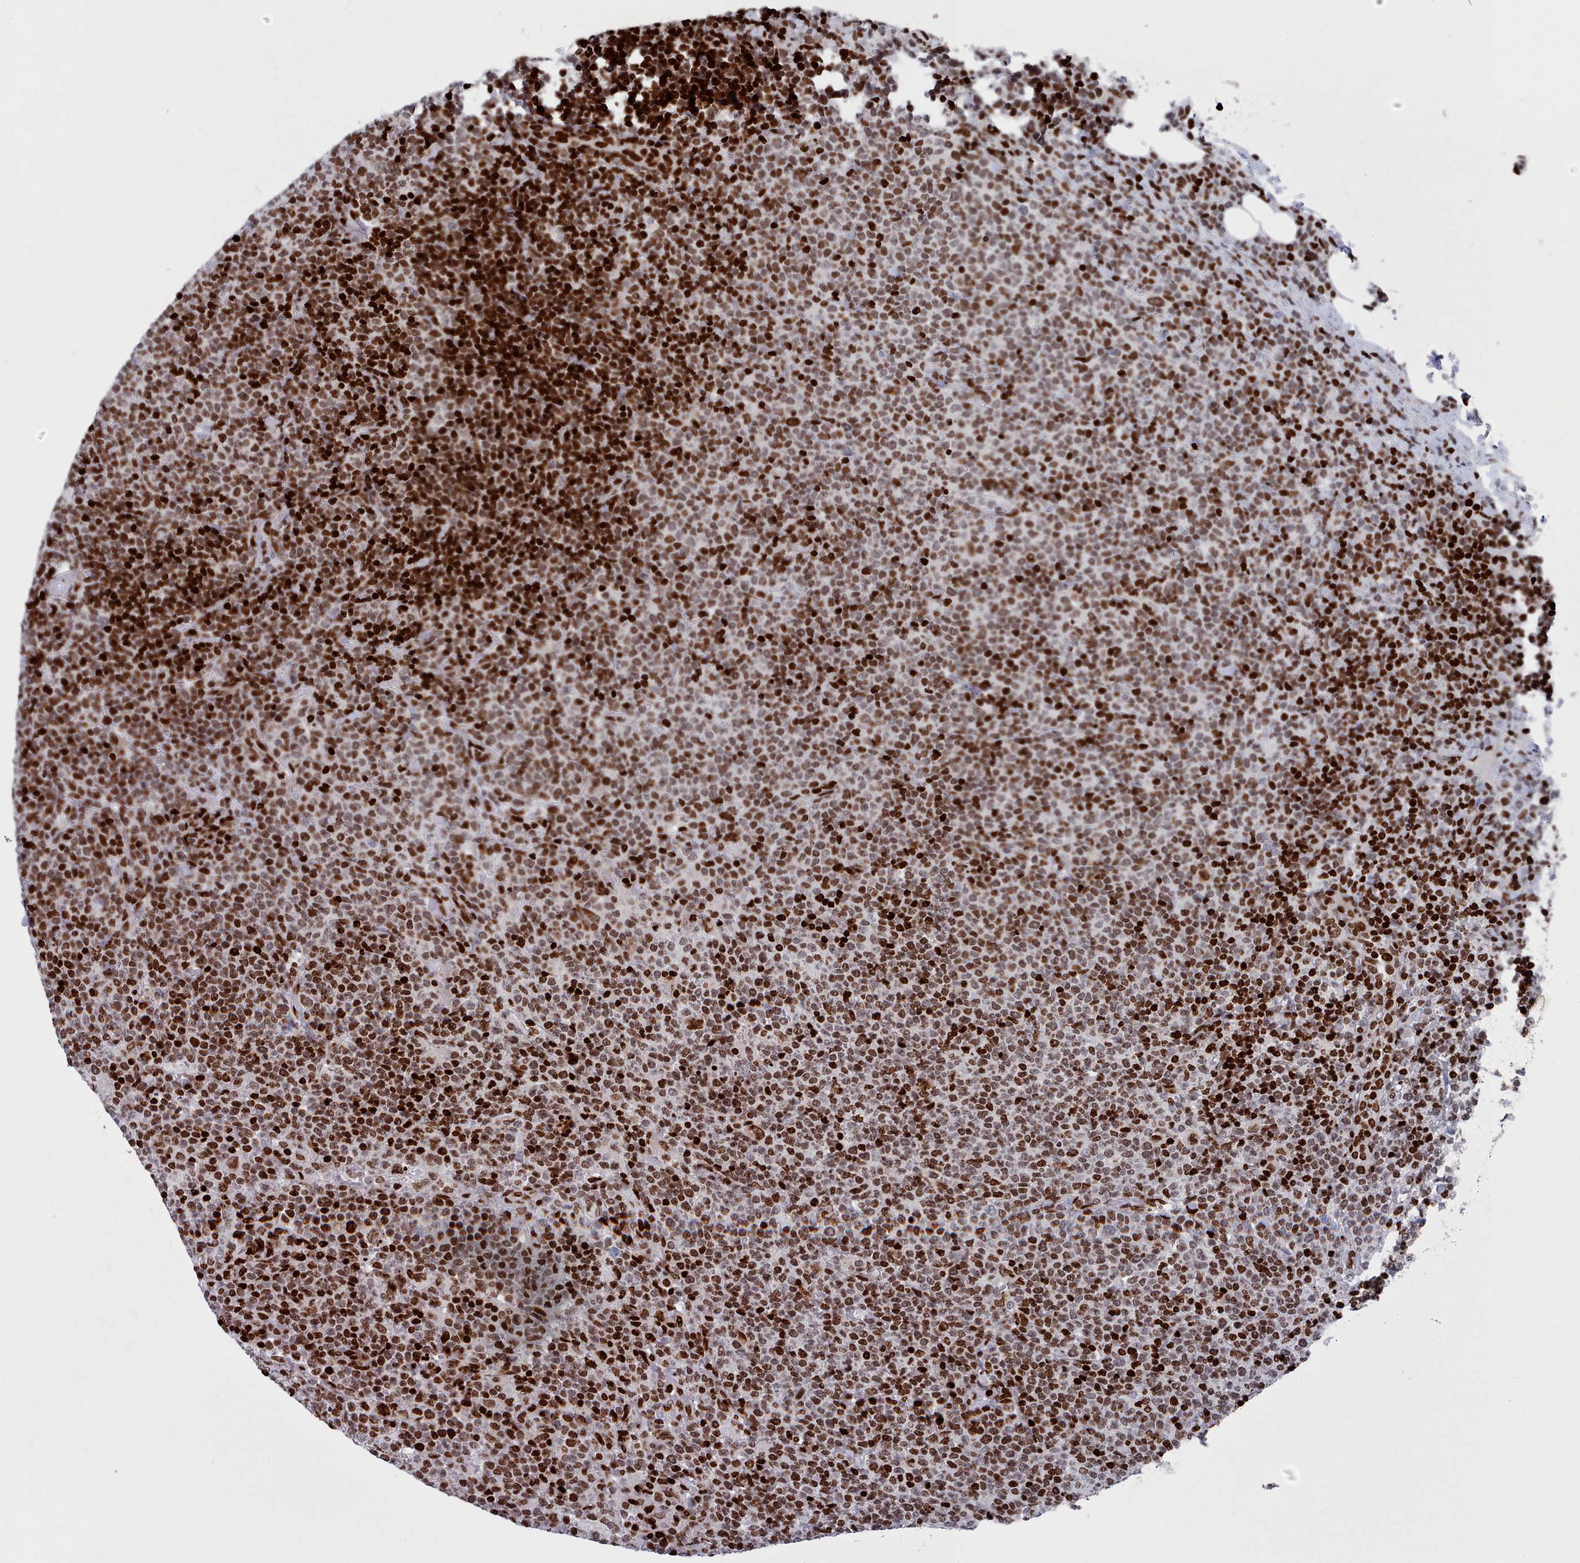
{"staining": {"intensity": "strong", "quantity": "25%-75%", "location": "nuclear"}, "tissue": "lymphoma", "cell_type": "Tumor cells", "image_type": "cancer", "snomed": [{"axis": "morphology", "description": "Malignant lymphoma, non-Hodgkin's type, High grade"}, {"axis": "topography", "description": "Lymph node"}], "caption": "The micrograph shows a brown stain indicating the presence of a protein in the nuclear of tumor cells in malignant lymphoma, non-Hodgkin's type (high-grade).", "gene": "PCDHB12", "patient": {"sex": "male", "age": 61}}